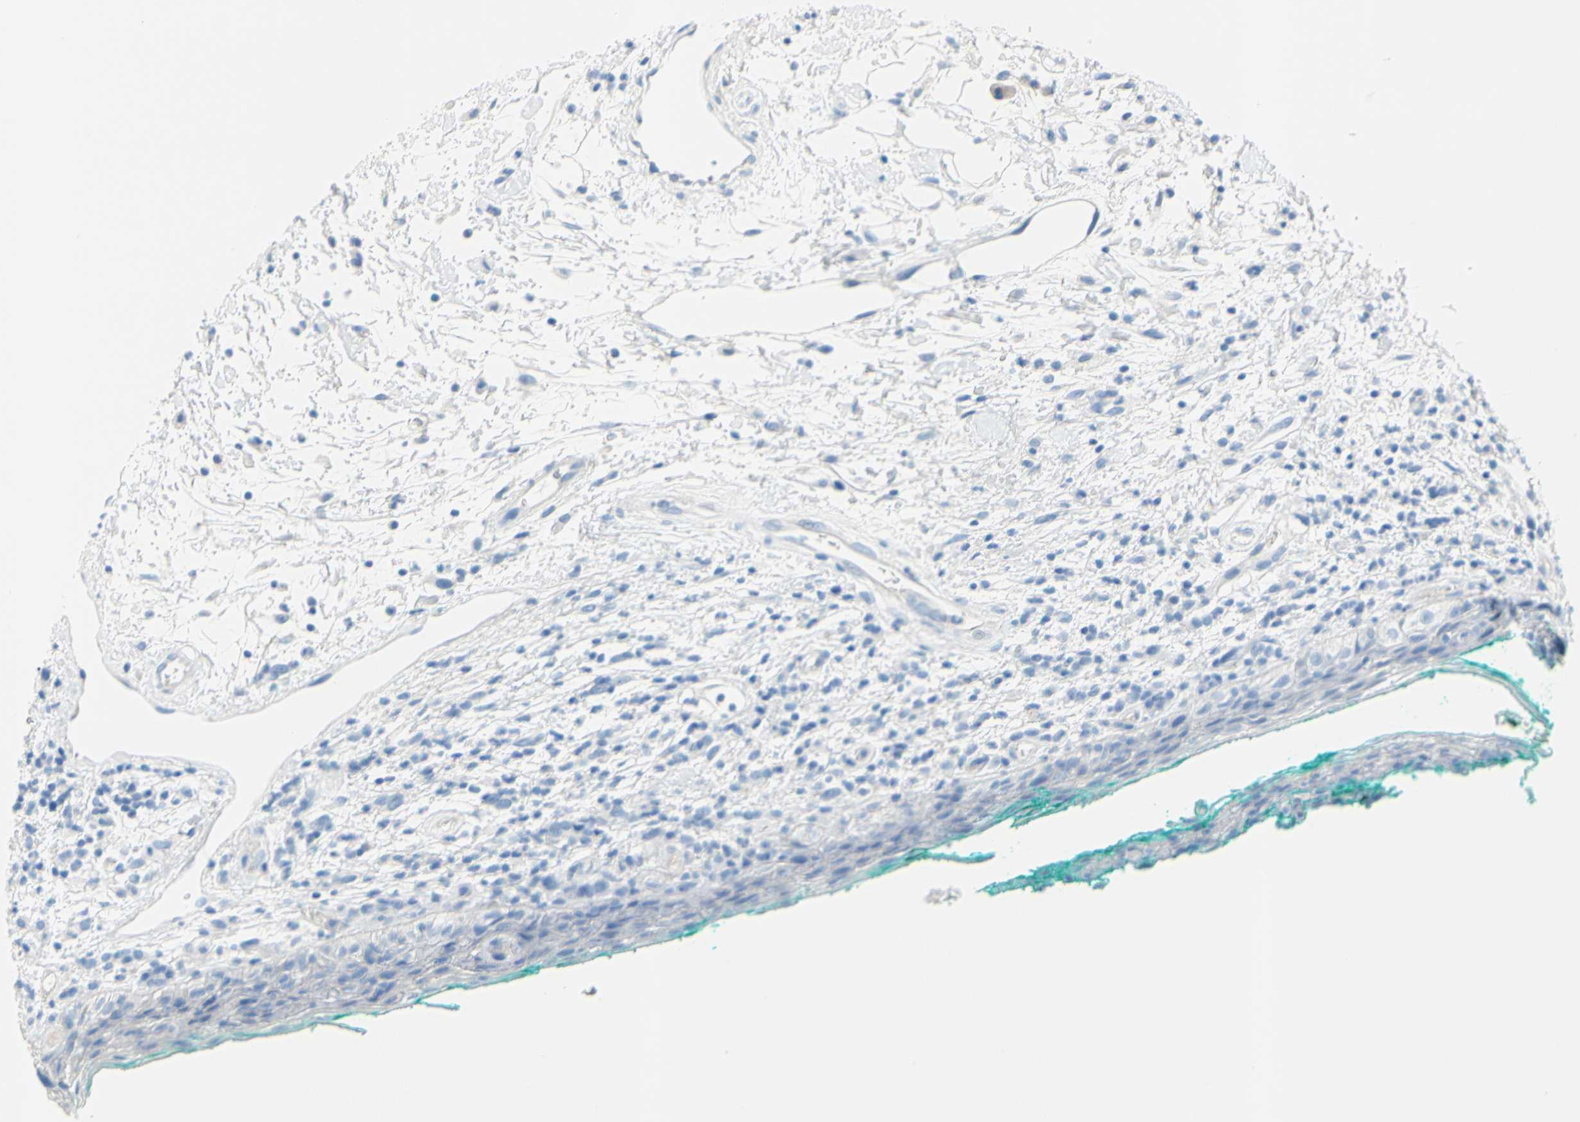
{"staining": {"intensity": "negative", "quantity": "none", "location": "none"}, "tissue": "oral mucosa", "cell_type": "Squamous epithelial cells", "image_type": "normal", "snomed": [{"axis": "morphology", "description": "Normal tissue, NOS"}, {"axis": "topography", "description": "Skeletal muscle"}, {"axis": "topography", "description": "Oral tissue"}, {"axis": "topography", "description": "Peripheral nerve tissue"}], "caption": "IHC histopathology image of benign human oral mucosa stained for a protein (brown), which displays no positivity in squamous epithelial cells. (DAB immunohistochemistry (IHC) with hematoxylin counter stain).", "gene": "DCT", "patient": {"sex": "female", "age": 84}}